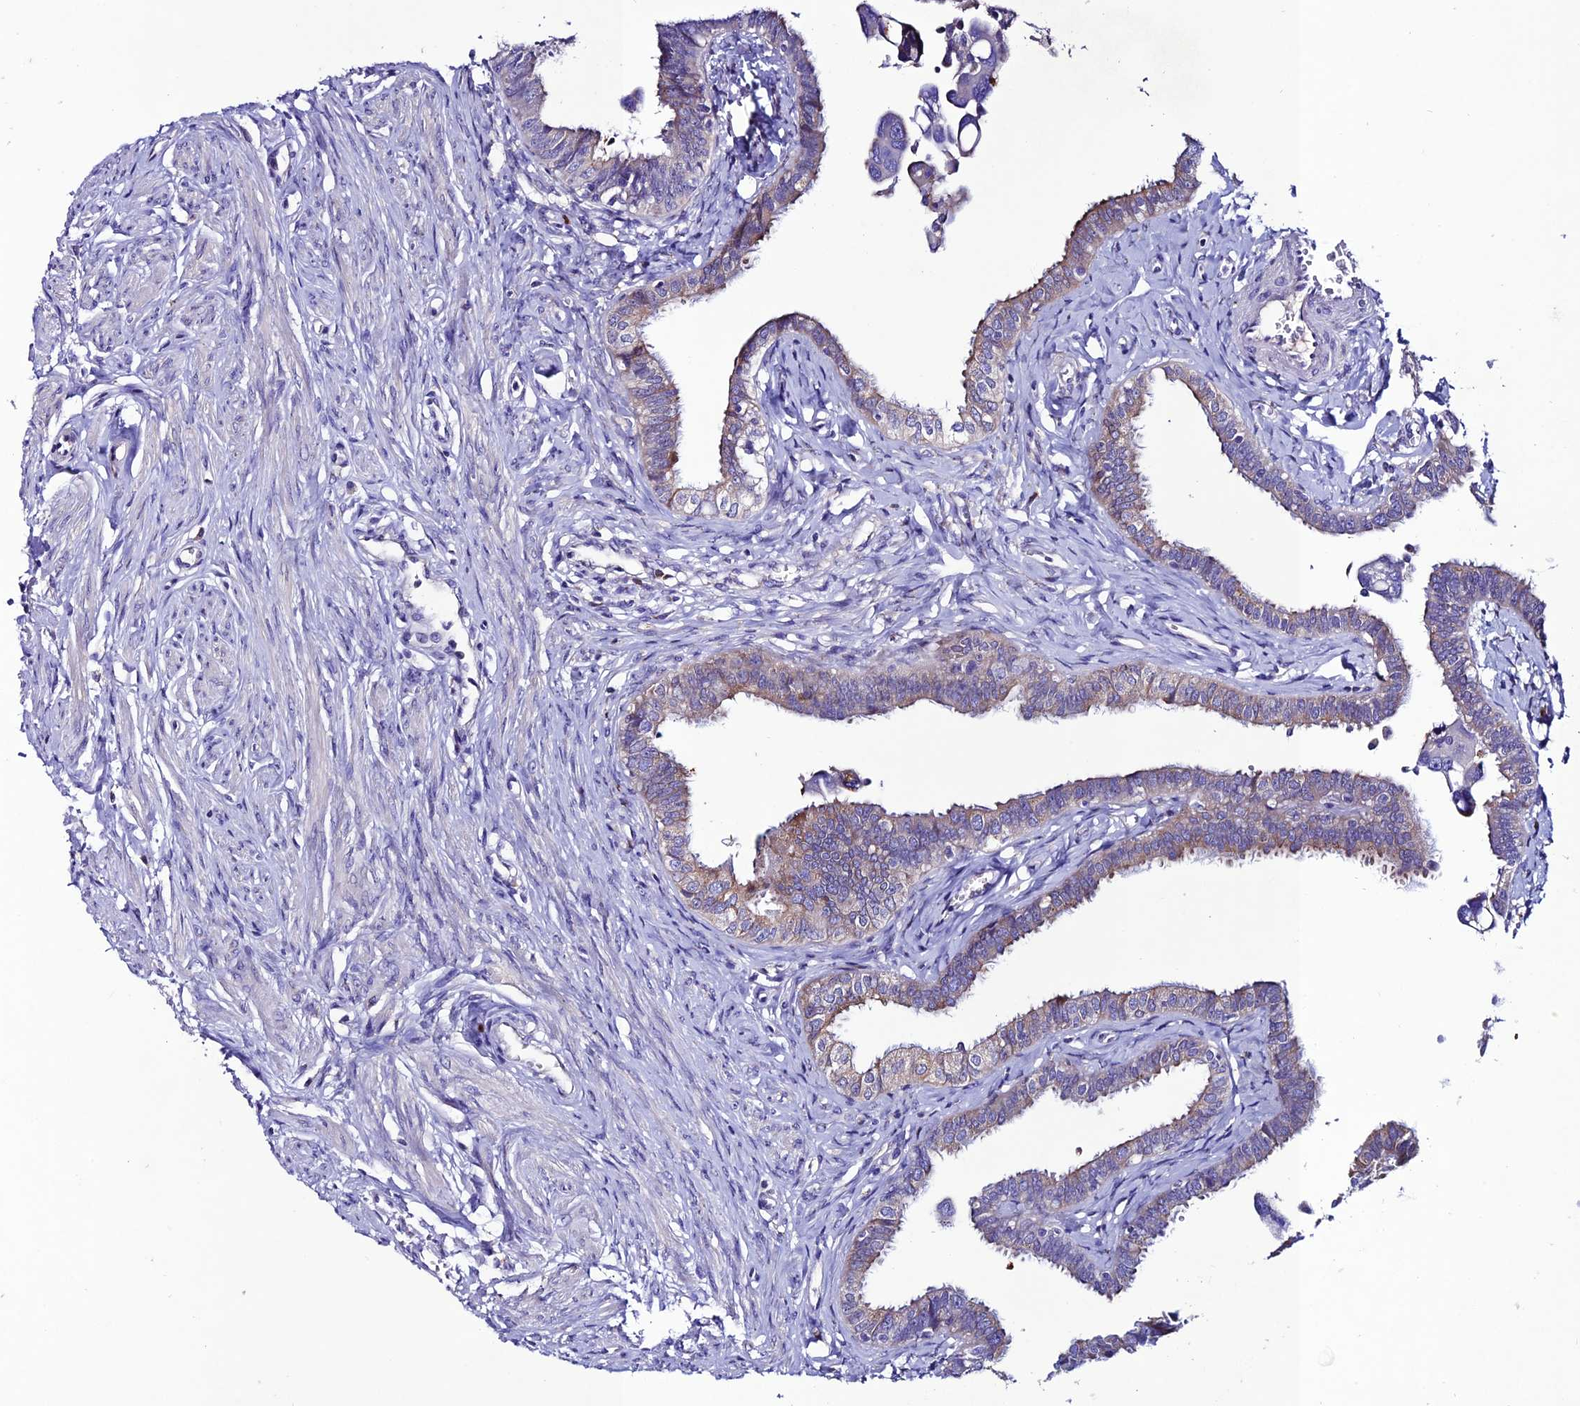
{"staining": {"intensity": "strong", "quantity": "25%-75%", "location": "cytoplasmic/membranous"}, "tissue": "fallopian tube", "cell_type": "Glandular cells", "image_type": "normal", "snomed": [{"axis": "morphology", "description": "Normal tissue, NOS"}, {"axis": "morphology", "description": "Carcinoma, NOS"}, {"axis": "topography", "description": "Fallopian tube"}, {"axis": "topography", "description": "Ovary"}], "caption": "Fallopian tube stained for a protein reveals strong cytoplasmic/membranous positivity in glandular cells.", "gene": "OR51Q1", "patient": {"sex": "female", "age": 59}}